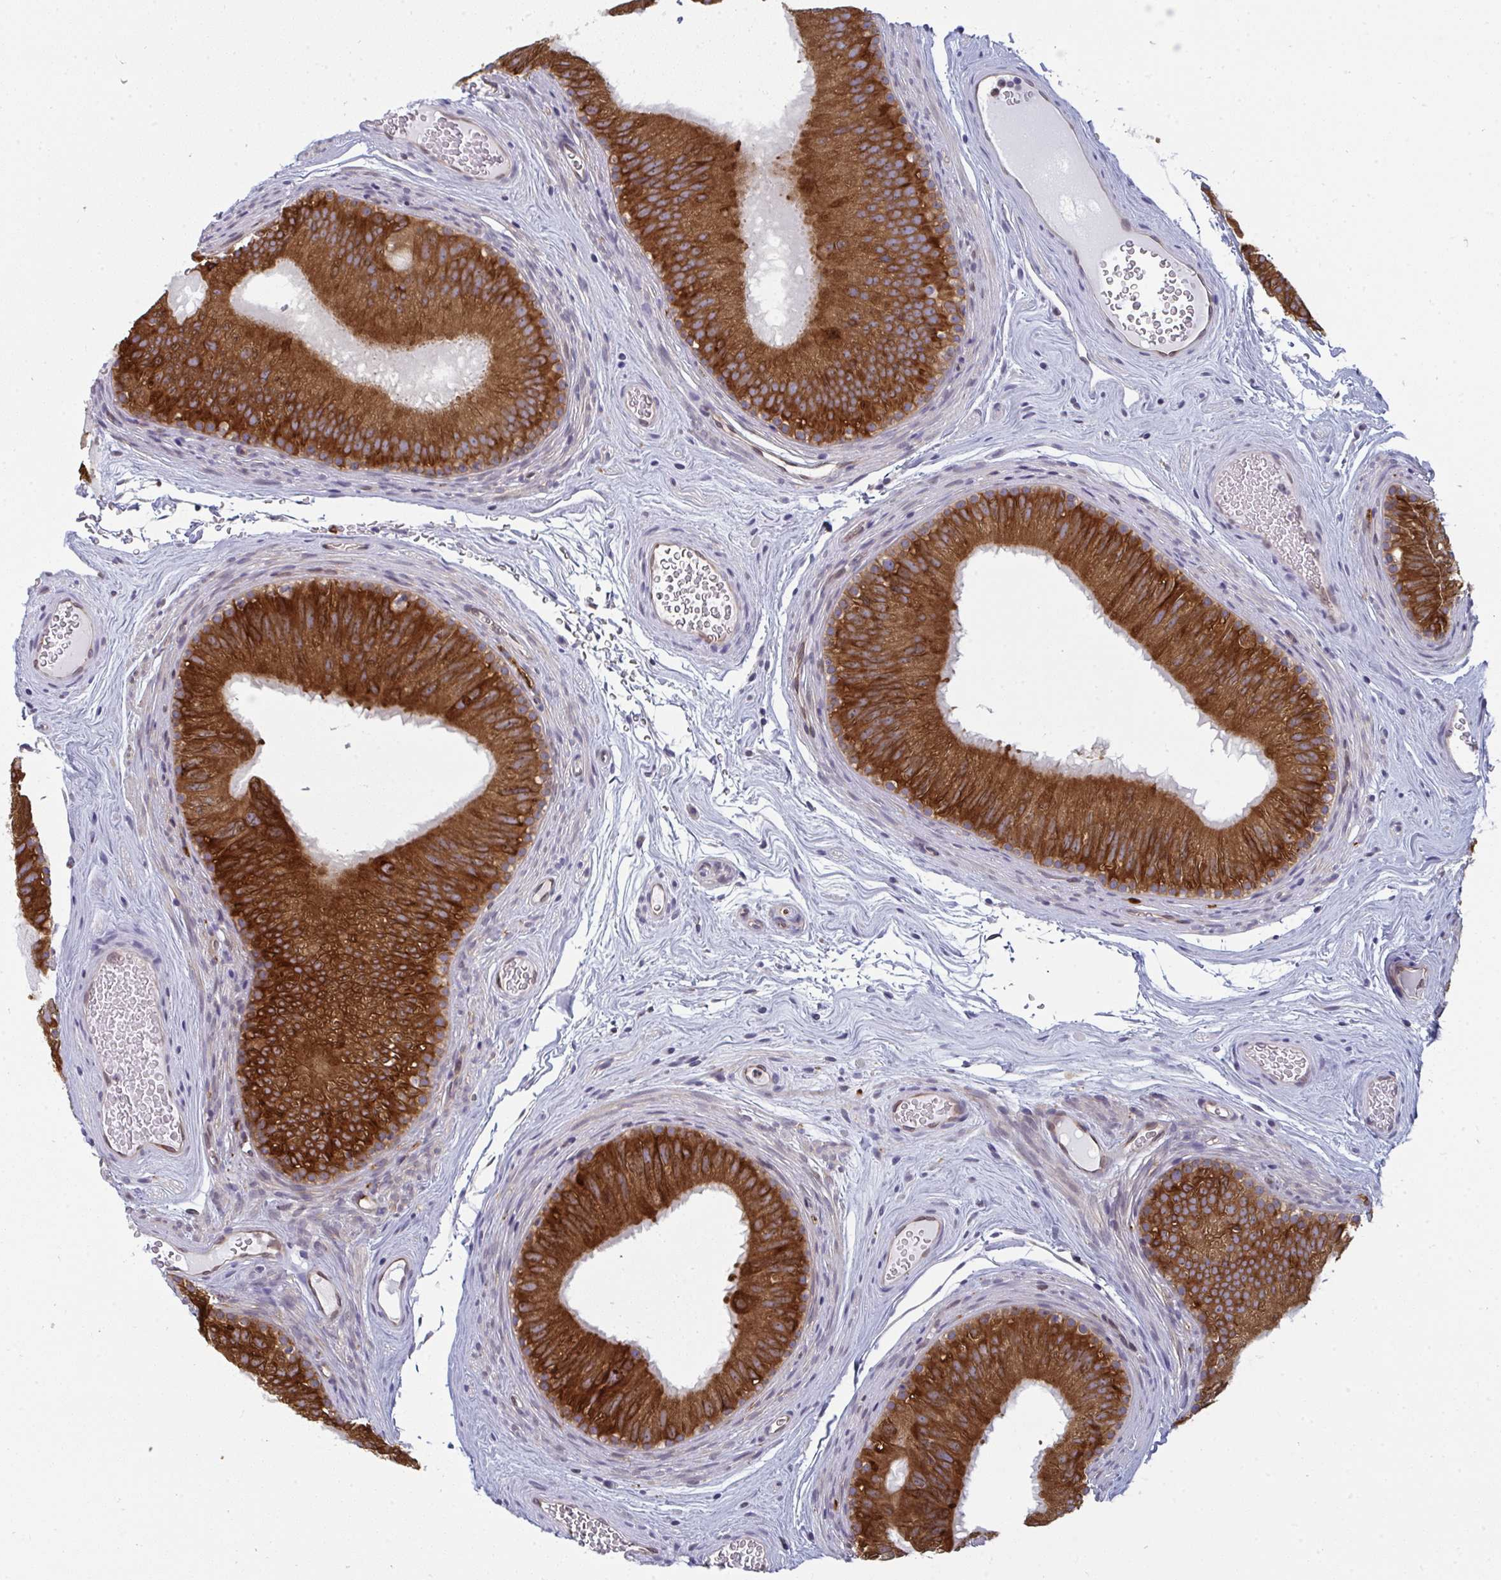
{"staining": {"intensity": "strong", "quantity": ">75%", "location": "cytoplasmic/membranous"}, "tissue": "epididymis", "cell_type": "Glandular cells", "image_type": "normal", "snomed": [{"axis": "morphology", "description": "Normal tissue, NOS"}, {"axis": "topography", "description": "Epididymis"}], "caption": "This histopathology image displays unremarkable epididymis stained with immunohistochemistry to label a protein in brown. The cytoplasmic/membranous of glandular cells show strong positivity for the protein. Nuclei are counter-stained blue.", "gene": "LYSMD4", "patient": {"sex": "male", "age": 44}}